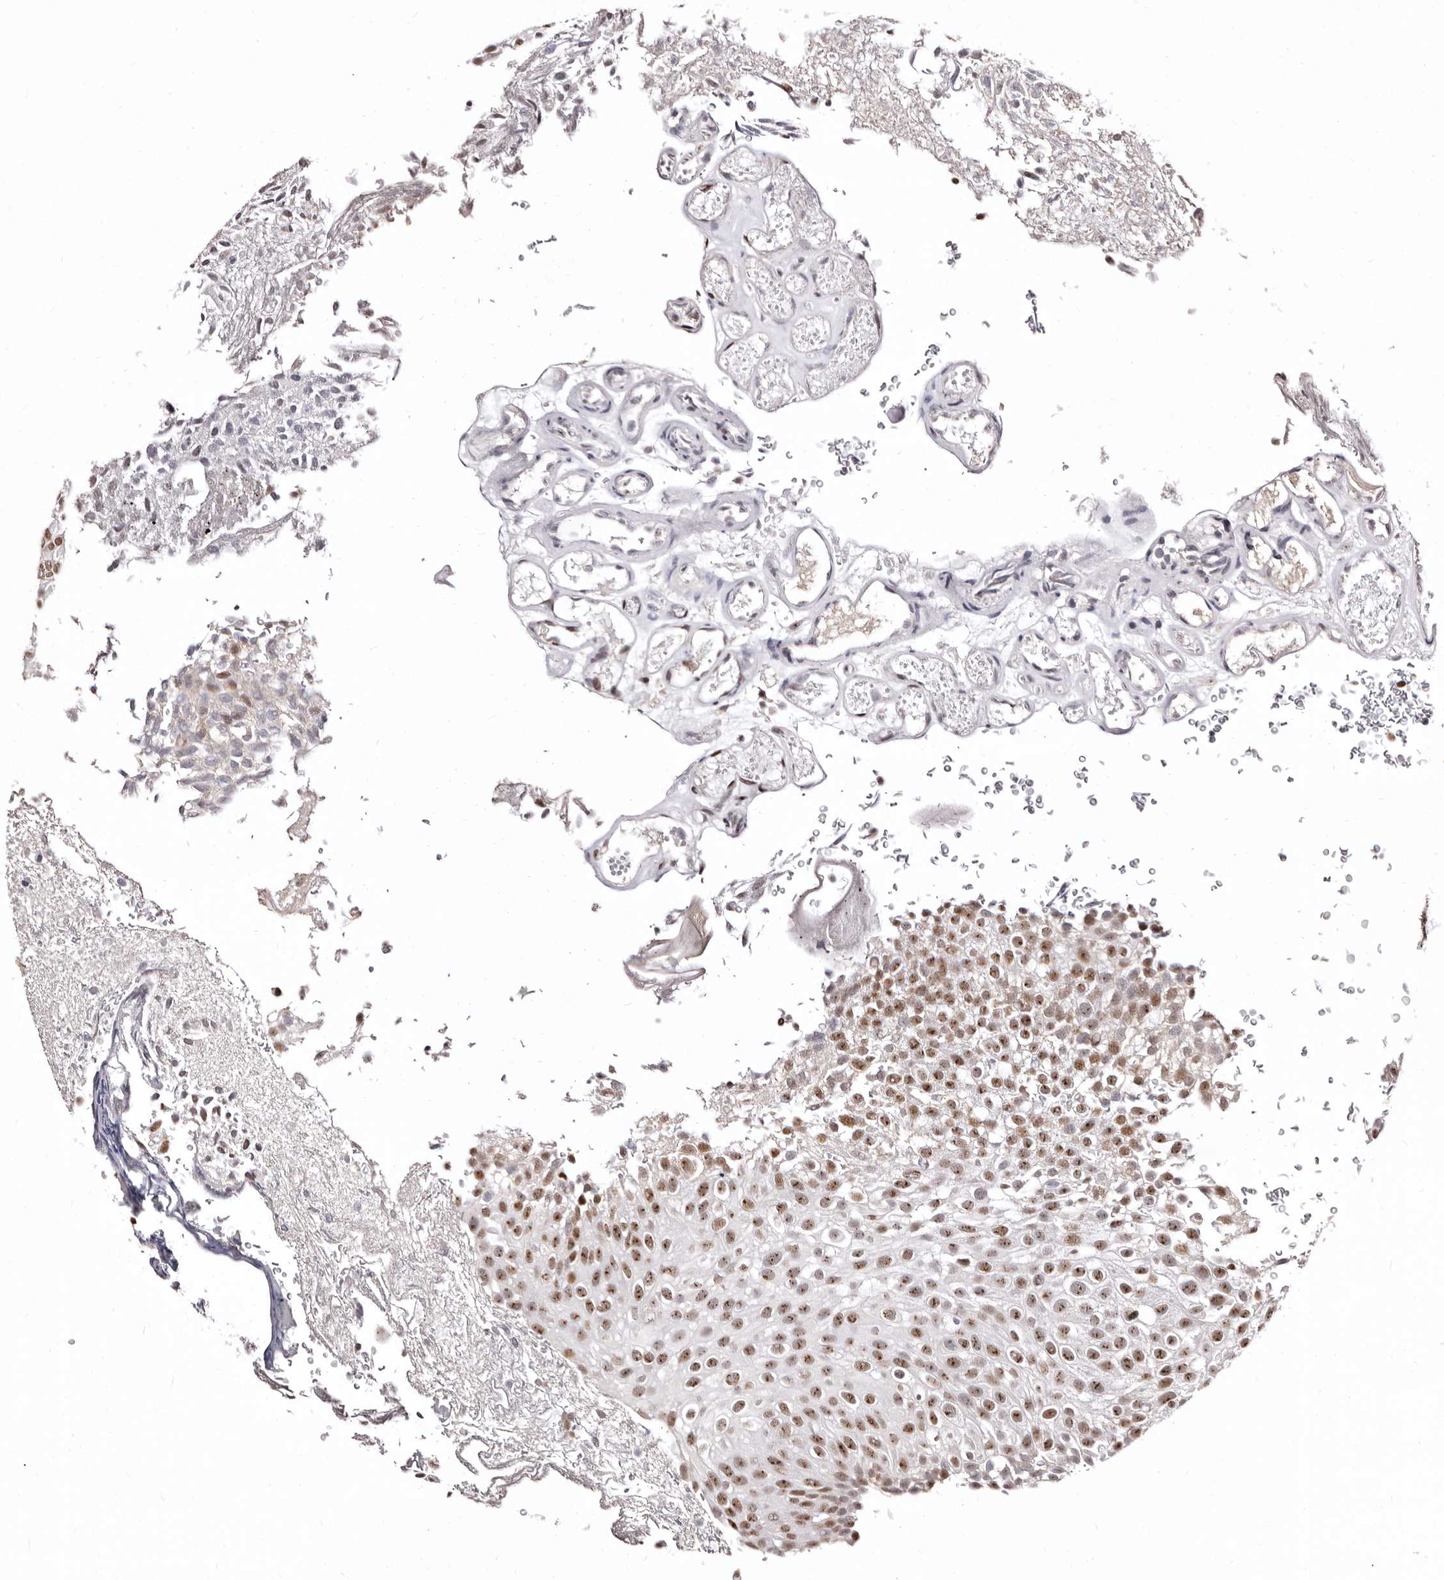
{"staining": {"intensity": "moderate", "quantity": ">75%", "location": "nuclear"}, "tissue": "urothelial cancer", "cell_type": "Tumor cells", "image_type": "cancer", "snomed": [{"axis": "morphology", "description": "Urothelial carcinoma, Low grade"}, {"axis": "topography", "description": "Urinary bladder"}], "caption": "A micrograph showing moderate nuclear expression in about >75% of tumor cells in low-grade urothelial carcinoma, as visualized by brown immunohistochemical staining.", "gene": "ANAPC11", "patient": {"sex": "male", "age": 78}}